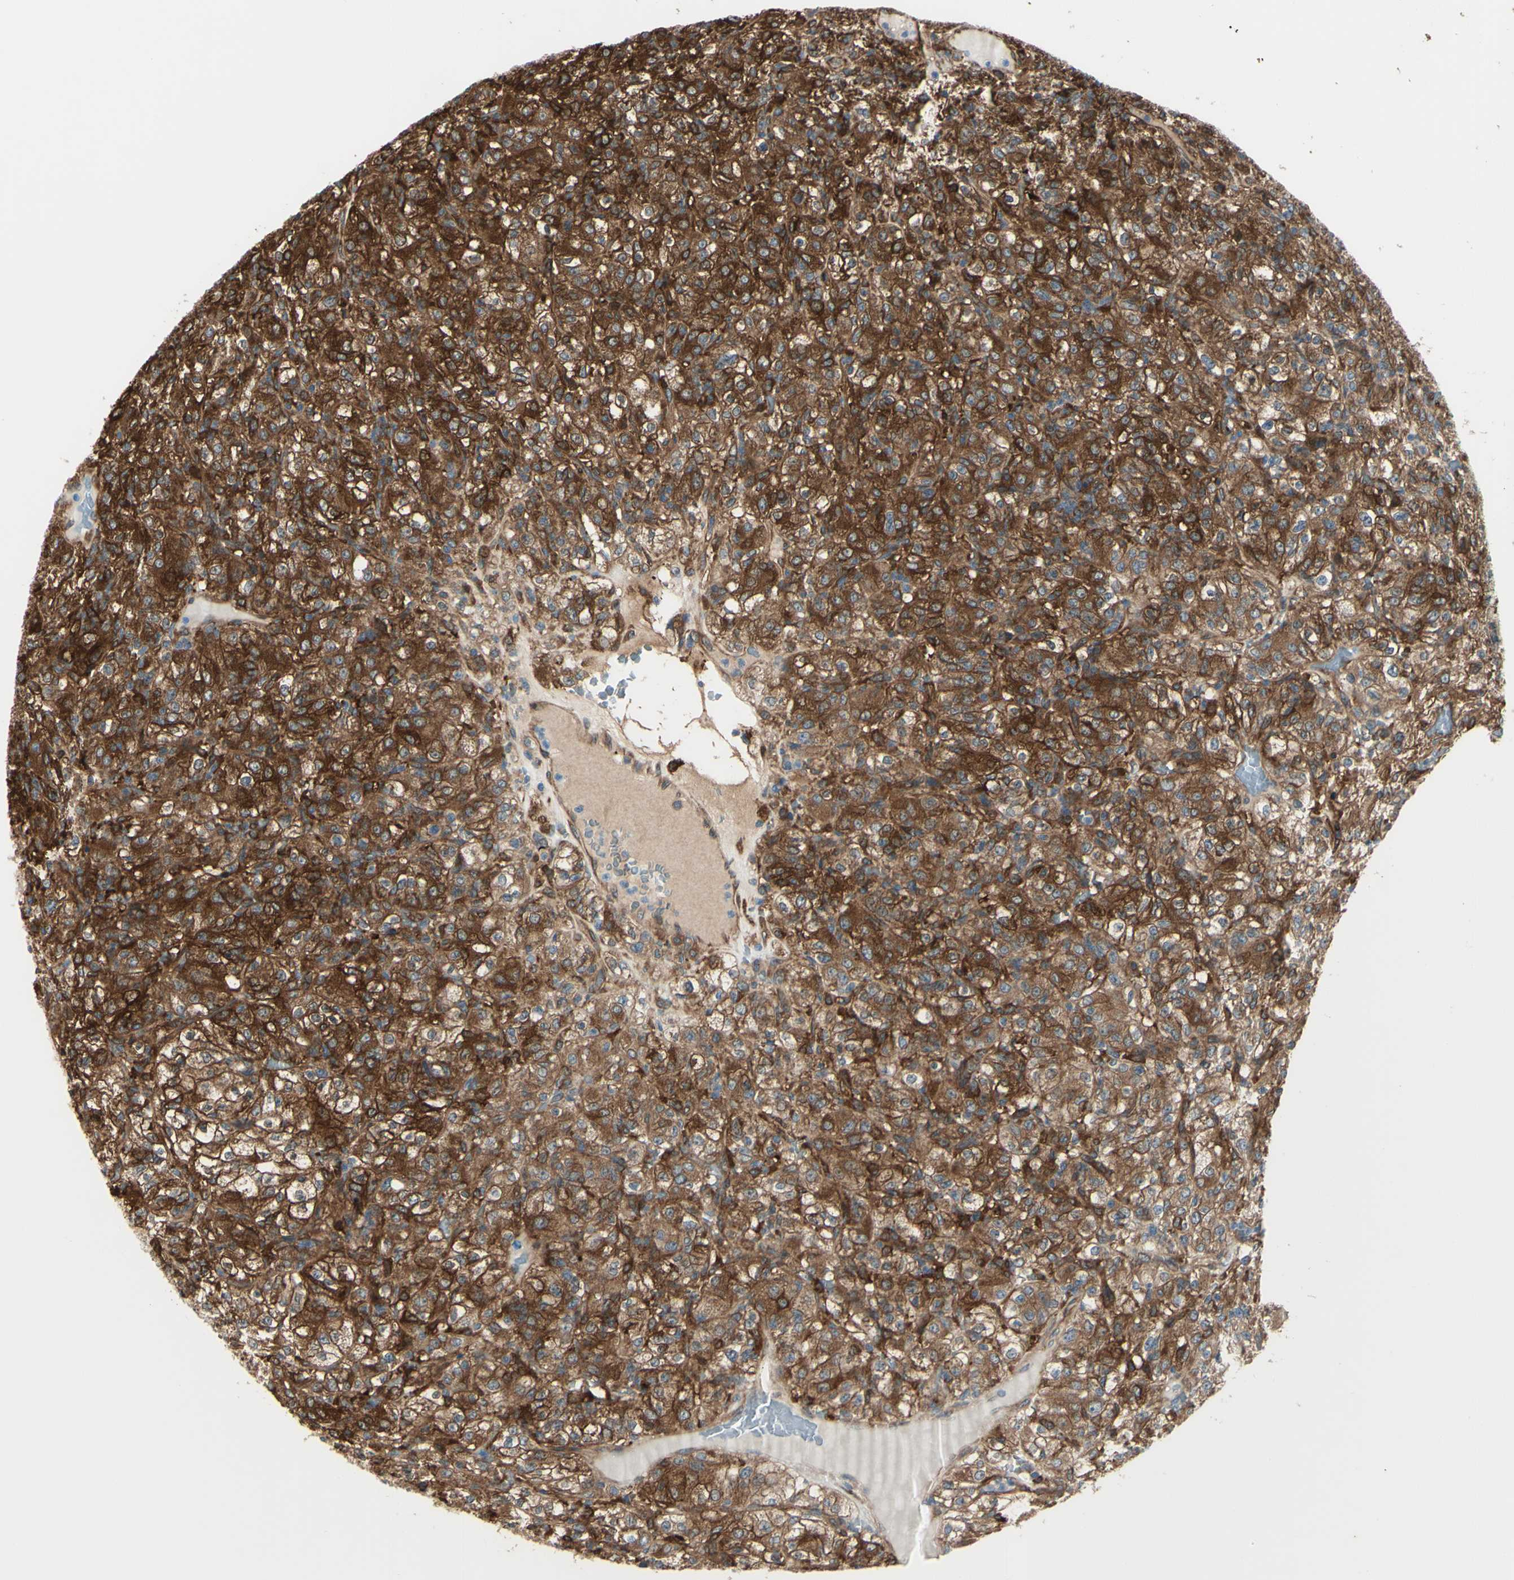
{"staining": {"intensity": "strong", "quantity": ">75%", "location": "cytoplasmic/membranous"}, "tissue": "renal cancer", "cell_type": "Tumor cells", "image_type": "cancer", "snomed": [{"axis": "morphology", "description": "Normal tissue, NOS"}, {"axis": "morphology", "description": "Adenocarcinoma, NOS"}, {"axis": "topography", "description": "Kidney"}], "caption": "Protein staining exhibits strong cytoplasmic/membranous expression in about >75% of tumor cells in renal cancer.", "gene": "IGSF9B", "patient": {"sex": "female", "age": 72}}